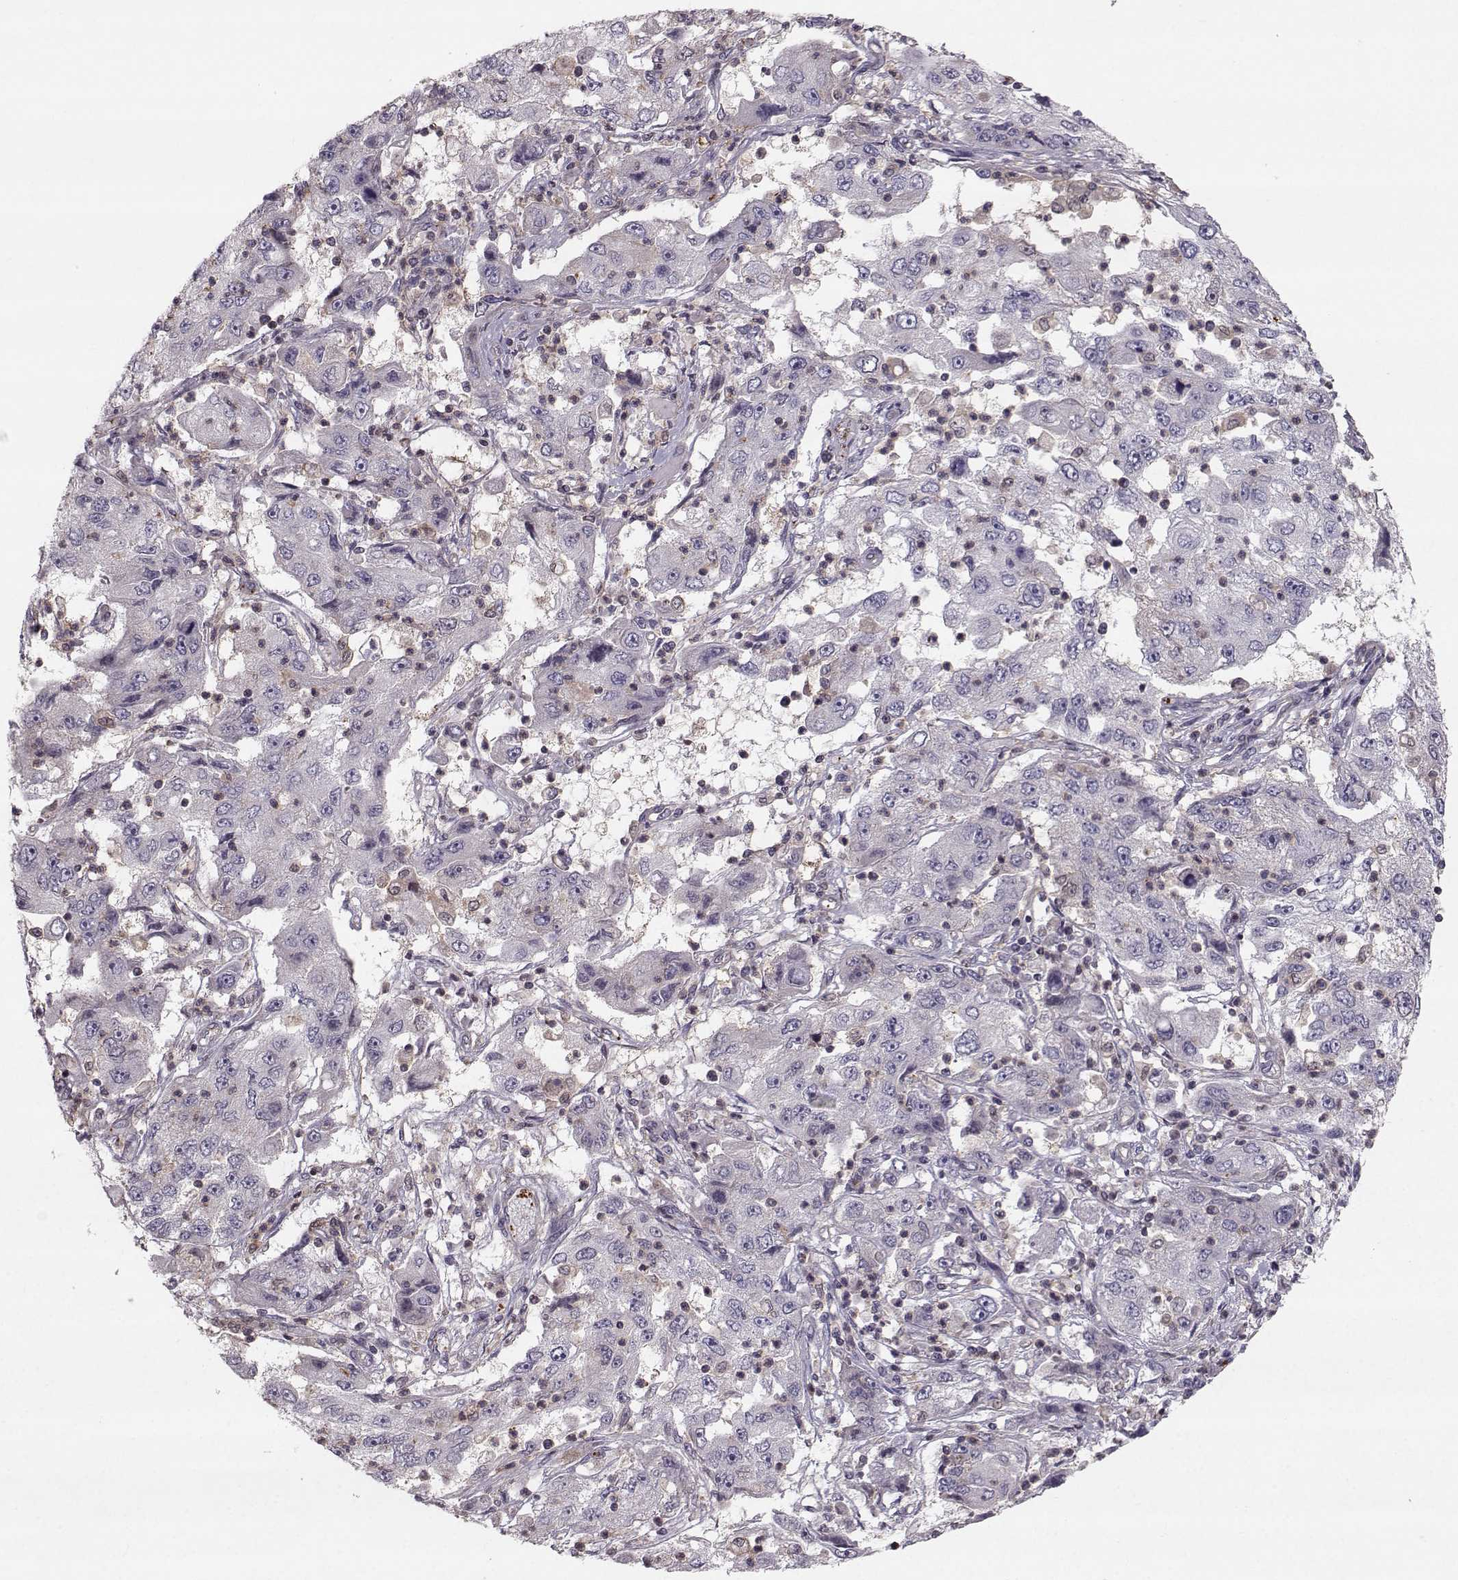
{"staining": {"intensity": "negative", "quantity": "none", "location": "none"}, "tissue": "cervical cancer", "cell_type": "Tumor cells", "image_type": "cancer", "snomed": [{"axis": "morphology", "description": "Squamous cell carcinoma, NOS"}, {"axis": "topography", "description": "Cervix"}], "caption": "Tumor cells show no significant protein positivity in cervical squamous cell carcinoma.", "gene": "ASB16", "patient": {"sex": "female", "age": 36}}